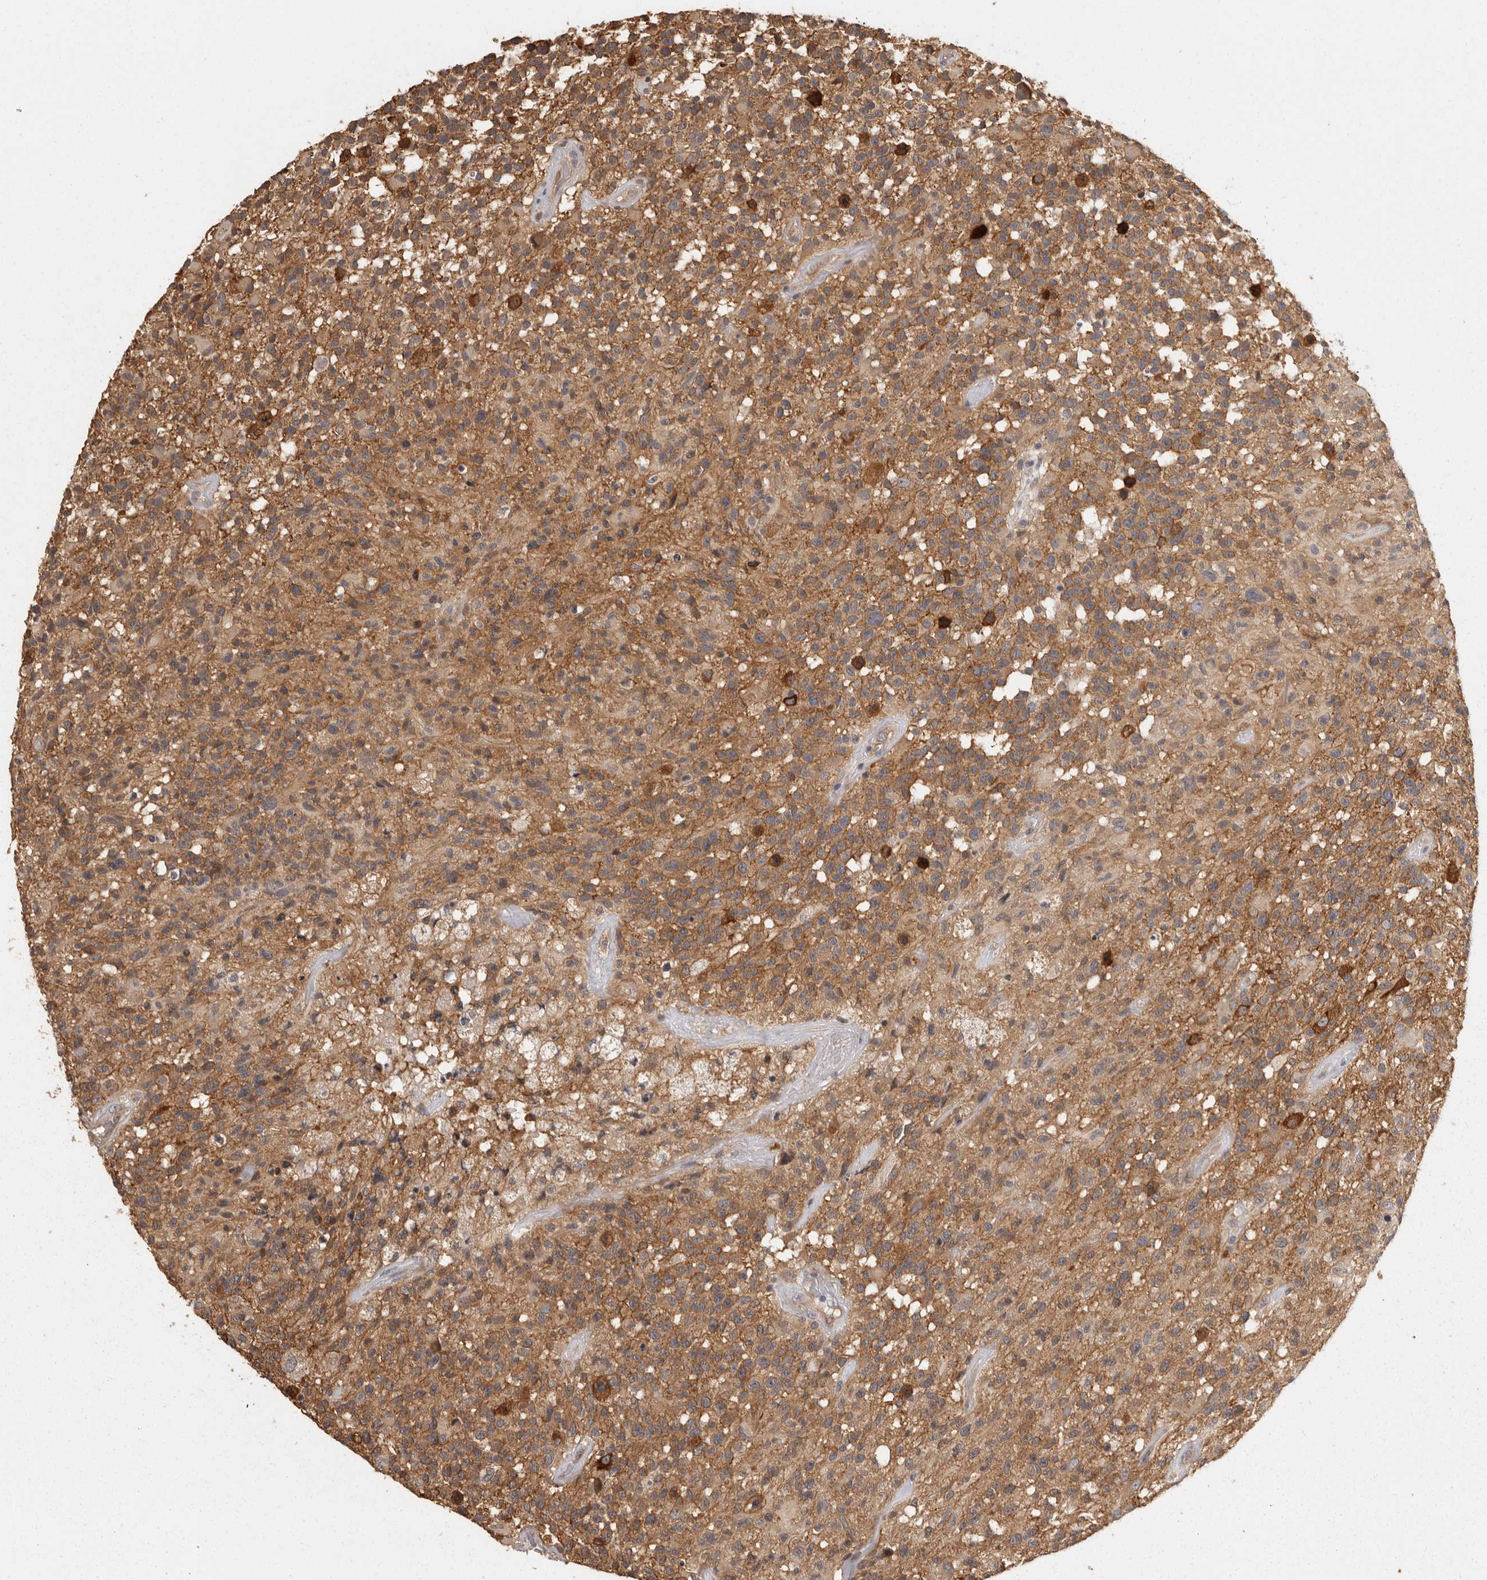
{"staining": {"intensity": "moderate", "quantity": ">75%", "location": "cytoplasmic/membranous"}, "tissue": "glioma", "cell_type": "Tumor cells", "image_type": "cancer", "snomed": [{"axis": "morphology", "description": "Glioma, malignant, High grade"}, {"axis": "morphology", "description": "Glioblastoma, NOS"}, {"axis": "topography", "description": "Brain"}], "caption": "A high-resolution photomicrograph shows immunohistochemistry staining of glioma, which displays moderate cytoplasmic/membranous staining in about >75% of tumor cells. (brown staining indicates protein expression, while blue staining denotes nuclei).", "gene": "BAIAP2", "patient": {"sex": "male", "age": 60}}